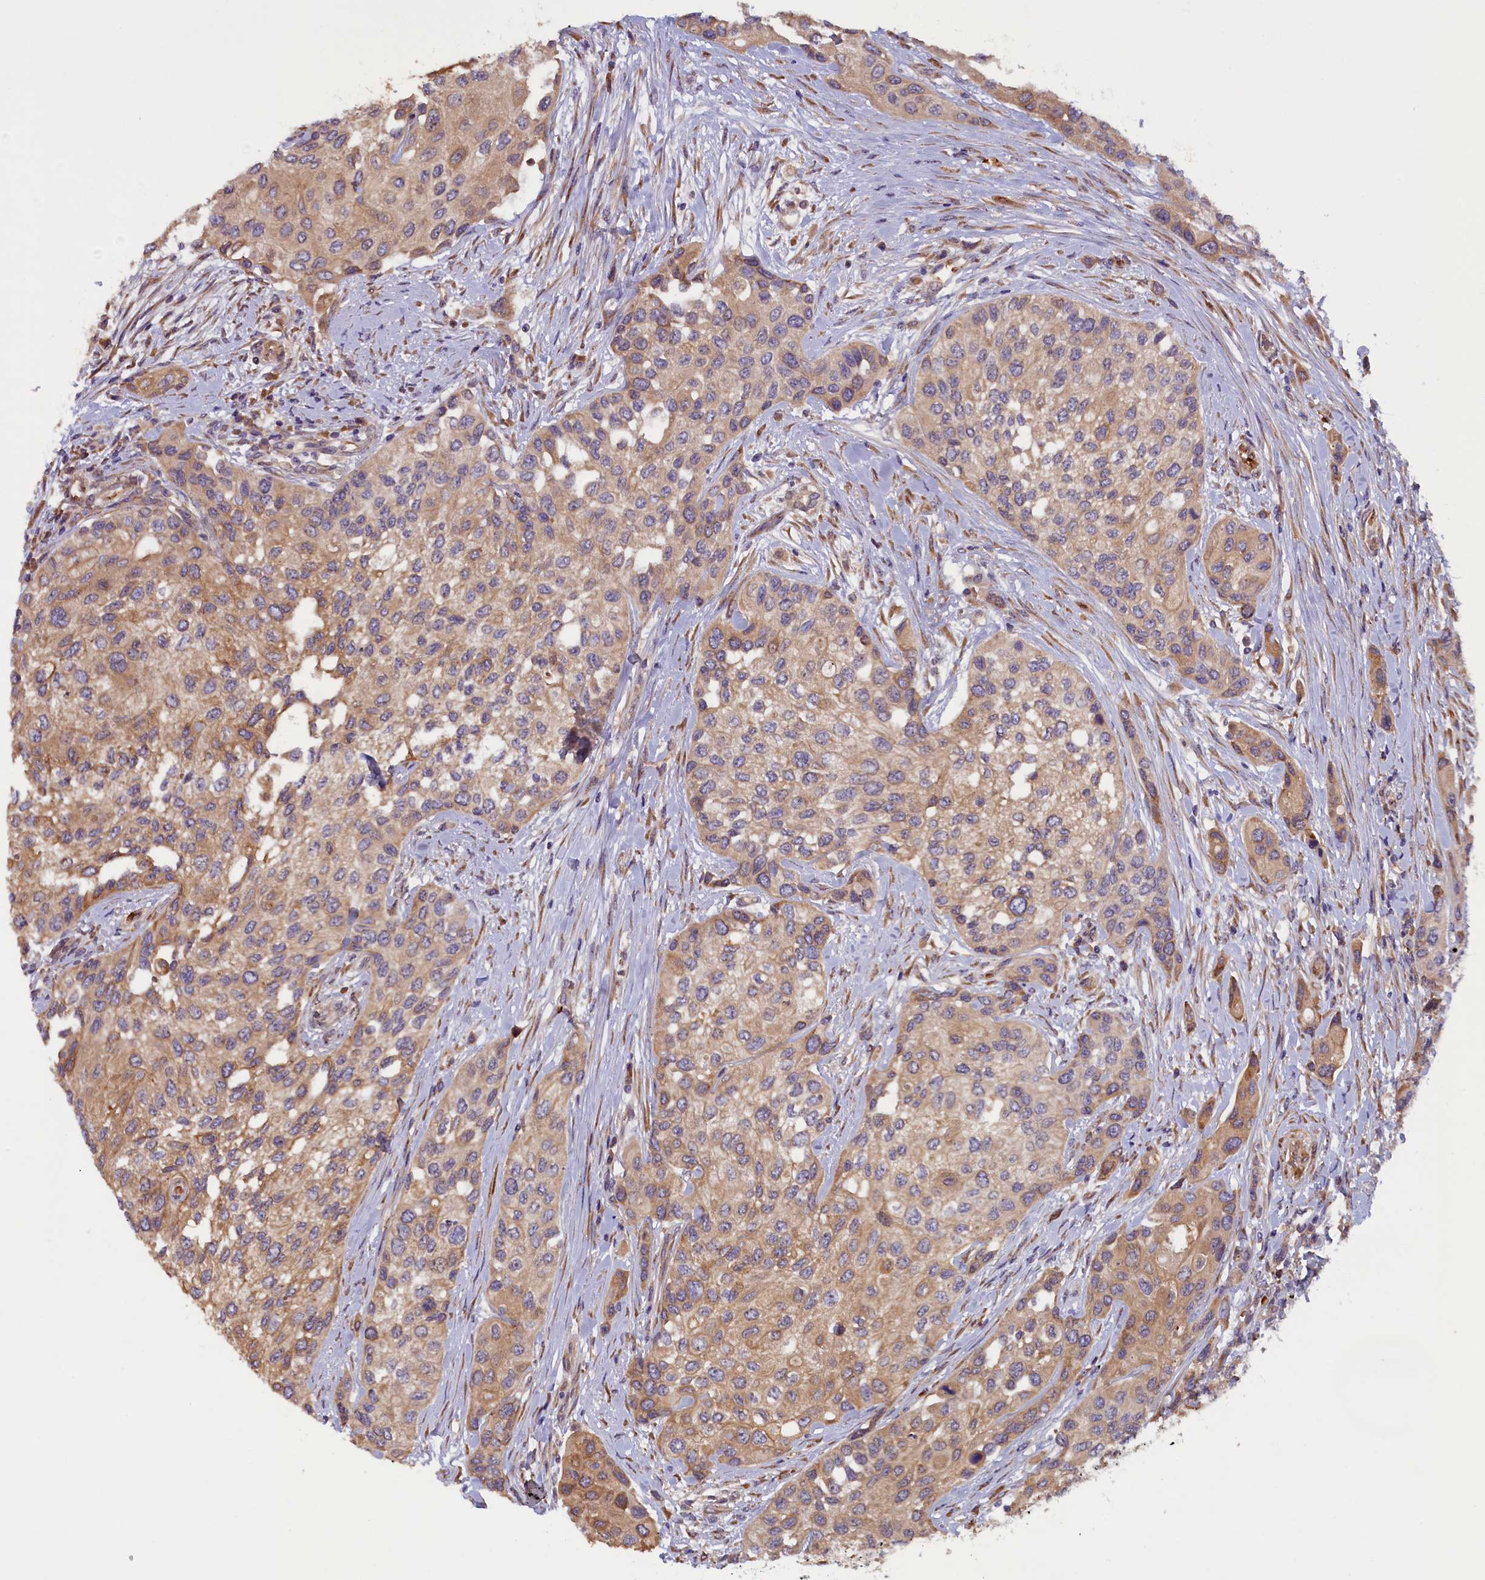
{"staining": {"intensity": "moderate", "quantity": ">75%", "location": "cytoplasmic/membranous"}, "tissue": "urothelial cancer", "cell_type": "Tumor cells", "image_type": "cancer", "snomed": [{"axis": "morphology", "description": "Normal tissue, NOS"}, {"axis": "morphology", "description": "Urothelial carcinoma, High grade"}, {"axis": "topography", "description": "Vascular tissue"}, {"axis": "topography", "description": "Urinary bladder"}], "caption": "Protein expression analysis of urothelial cancer shows moderate cytoplasmic/membranous positivity in approximately >75% of tumor cells.", "gene": "CCDC9B", "patient": {"sex": "female", "age": 56}}